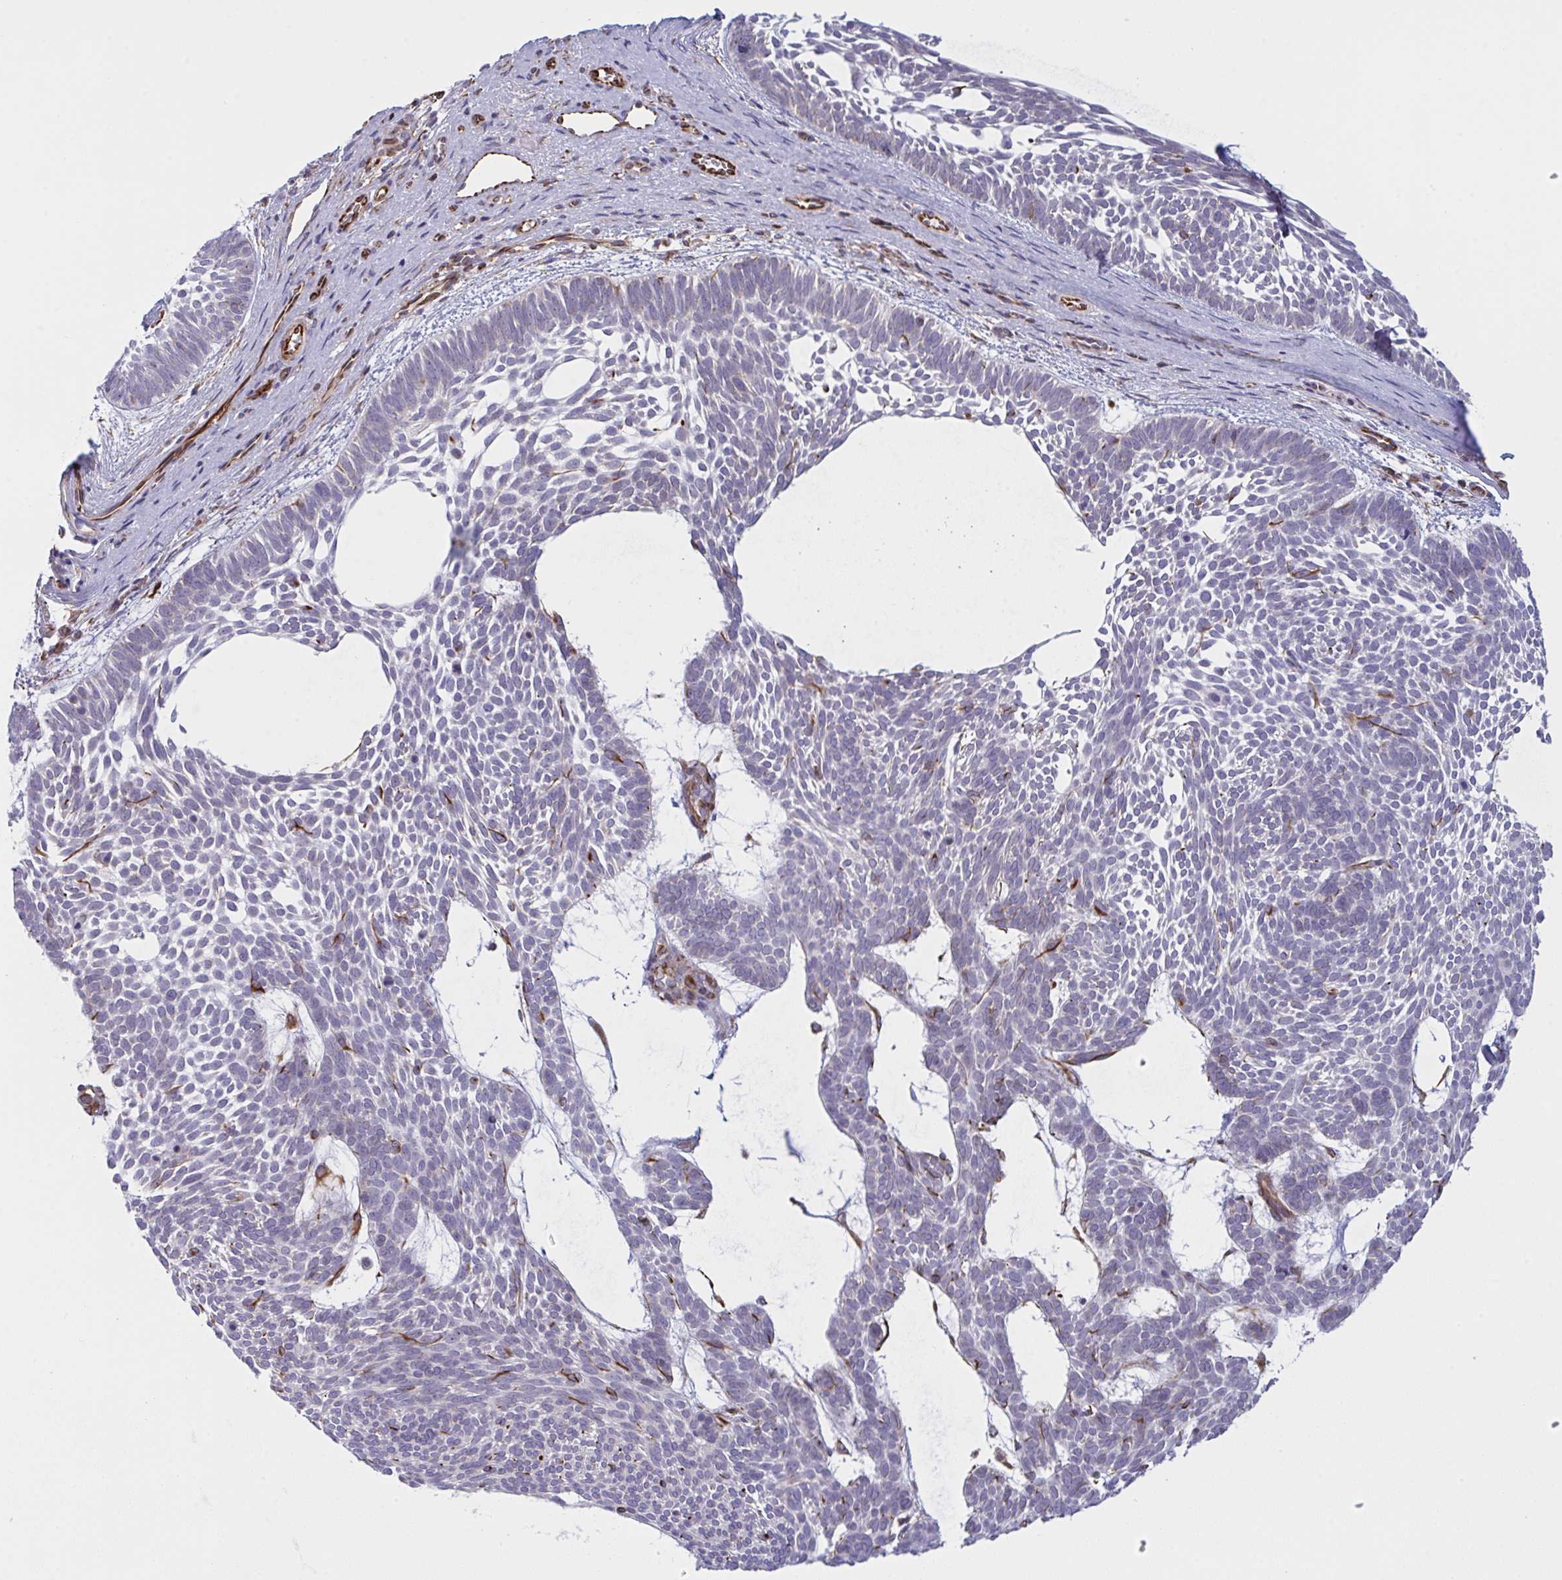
{"staining": {"intensity": "negative", "quantity": "none", "location": "none"}, "tissue": "skin cancer", "cell_type": "Tumor cells", "image_type": "cancer", "snomed": [{"axis": "morphology", "description": "Basal cell carcinoma"}, {"axis": "topography", "description": "Skin"}, {"axis": "topography", "description": "Skin of face"}], "caption": "The photomicrograph reveals no staining of tumor cells in skin basal cell carcinoma.", "gene": "DCBLD1", "patient": {"sex": "male", "age": 83}}